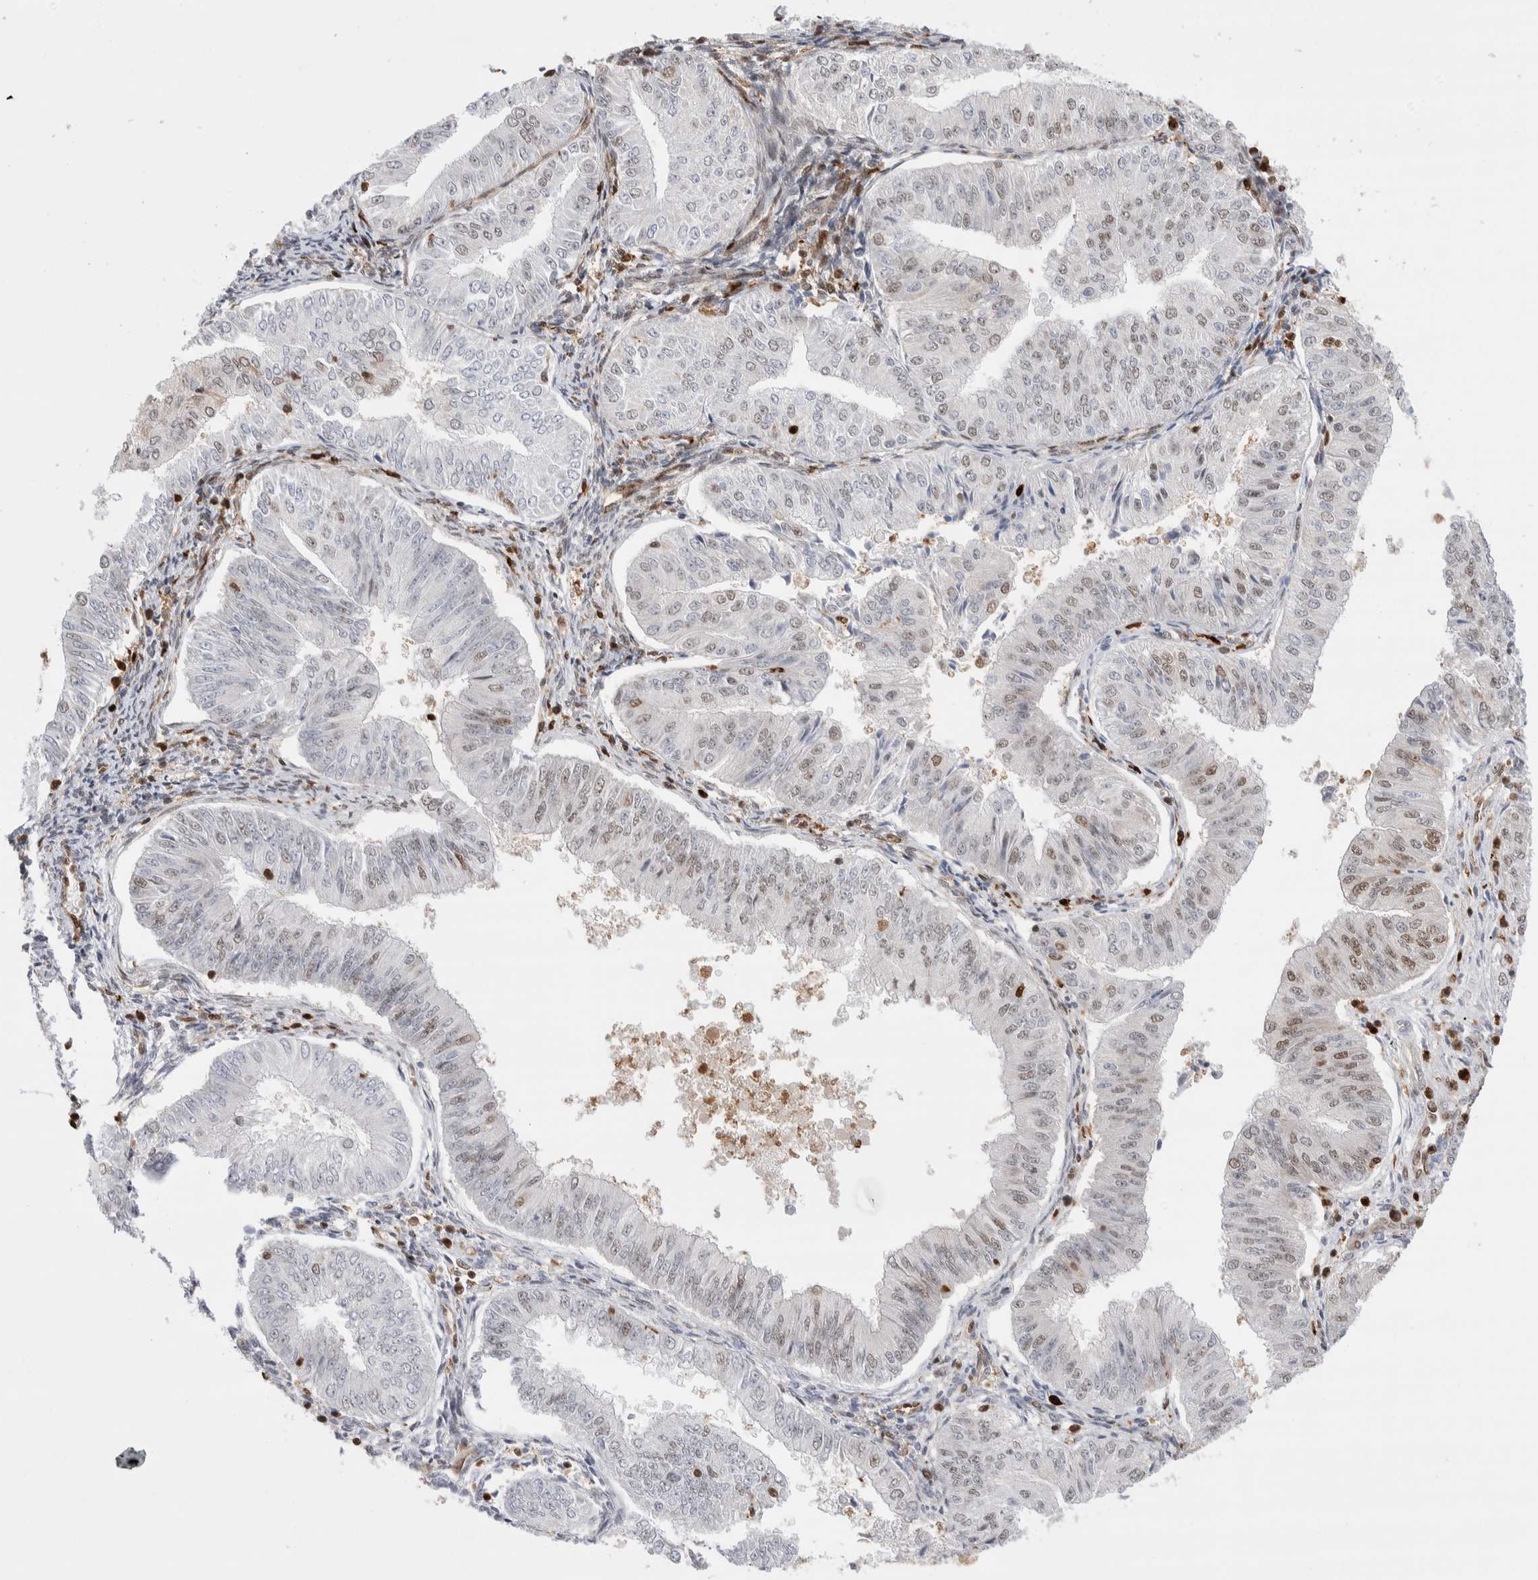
{"staining": {"intensity": "moderate", "quantity": "<25%", "location": "nuclear"}, "tissue": "endometrial cancer", "cell_type": "Tumor cells", "image_type": "cancer", "snomed": [{"axis": "morphology", "description": "Normal tissue, NOS"}, {"axis": "morphology", "description": "Adenocarcinoma, NOS"}, {"axis": "topography", "description": "Endometrium"}], "caption": "Human adenocarcinoma (endometrial) stained for a protein (brown) displays moderate nuclear positive staining in about <25% of tumor cells.", "gene": "RNASEK-C17orf49", "patient": {"sex": "female", "age": 53}}